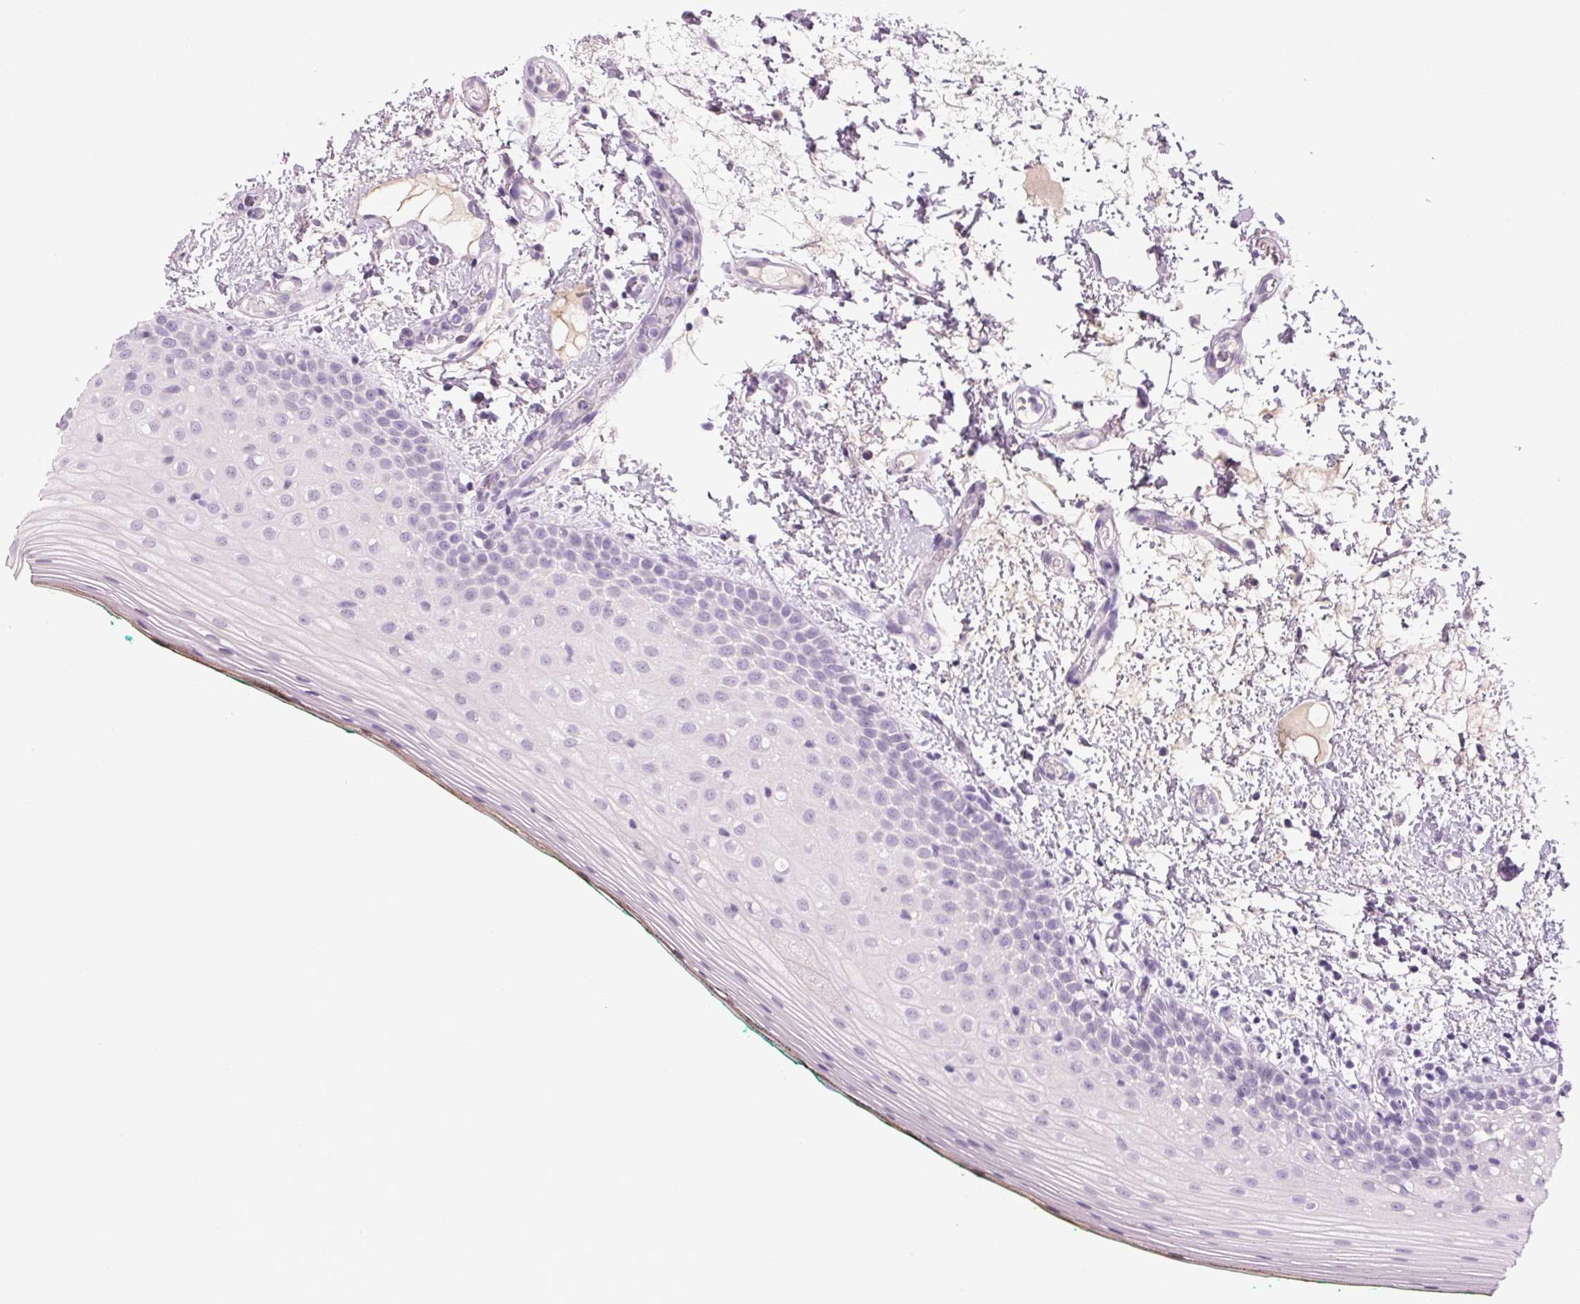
{"staining": {"intensity": "negative", "quantity": "none", "location": "none"}, "tissue": "oral mucosa", "cell_type": "Squamous epithelial cells", "image_type": "normal", "snomed": [{"axis": "morphology", "description": "Normal tissue, NOS"}, {"axis": "topography", "description": "Oral tissue"}], "caption": "The image reveals no staining of squamous epithelial cells in benign oral mucosa. (DAB IHC visualized using brightfield microscopy, high magnification).", "gene": "ADAM20", "patient": {"sex": "female", "age": 83}}